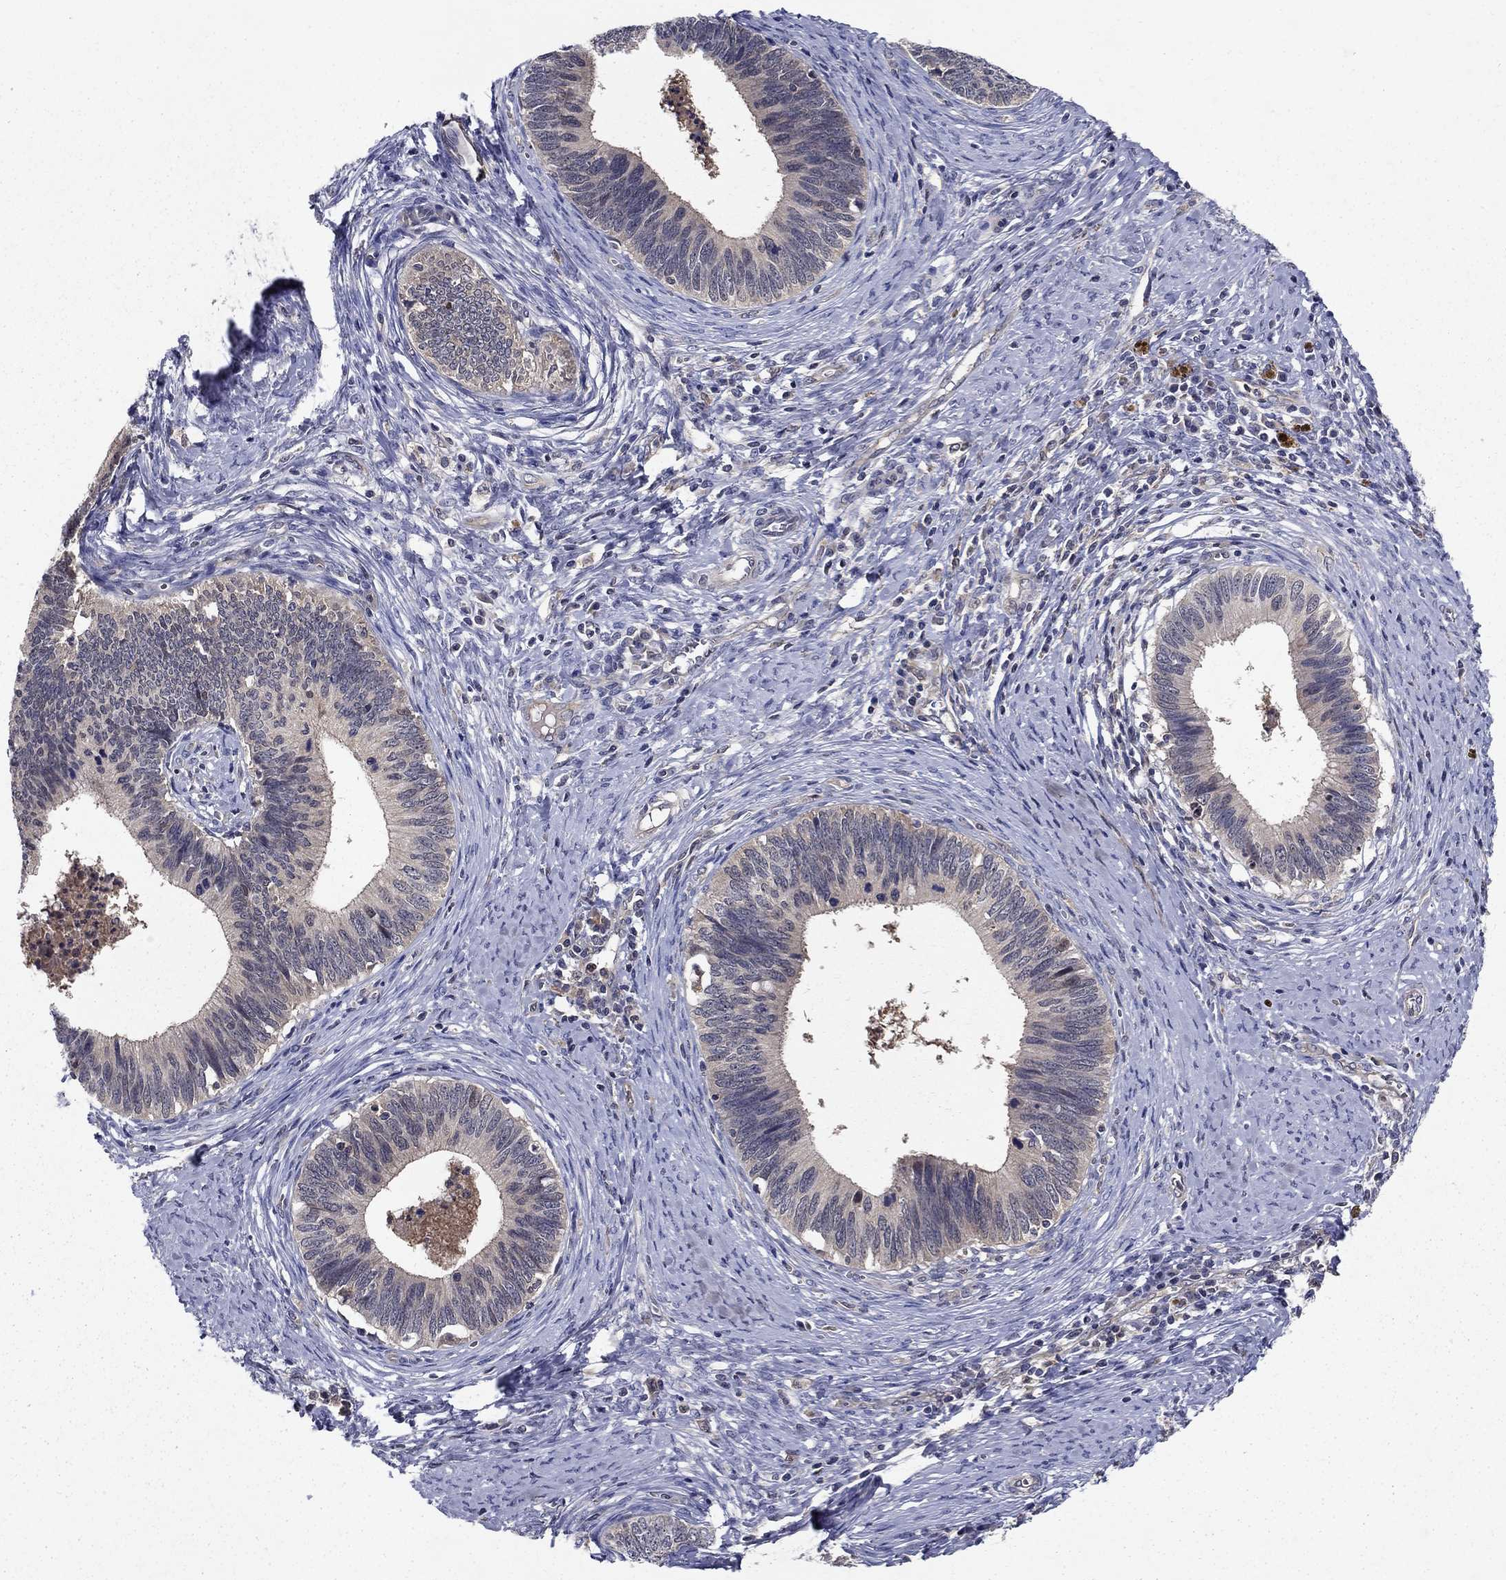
{"staining": {"intensity": "negative", "quantity": "none", "location": "none"}, "tissue": "cervical cancer", "cell_type": "Tumor cells", "image_type": "cancer", "snomed": [{"axis": "morphology", "description": "Adenocarcinoma, NOS"}, {"axis": "topography", "description": "Cervix"}], "caption": "This is an immunohistochemistry (IHC) micrograph of cervical adenocarcinoma. There is no staining in tumor cells.", "gene": "GLTP", "patient": {"sex": "female", "age": 42}}